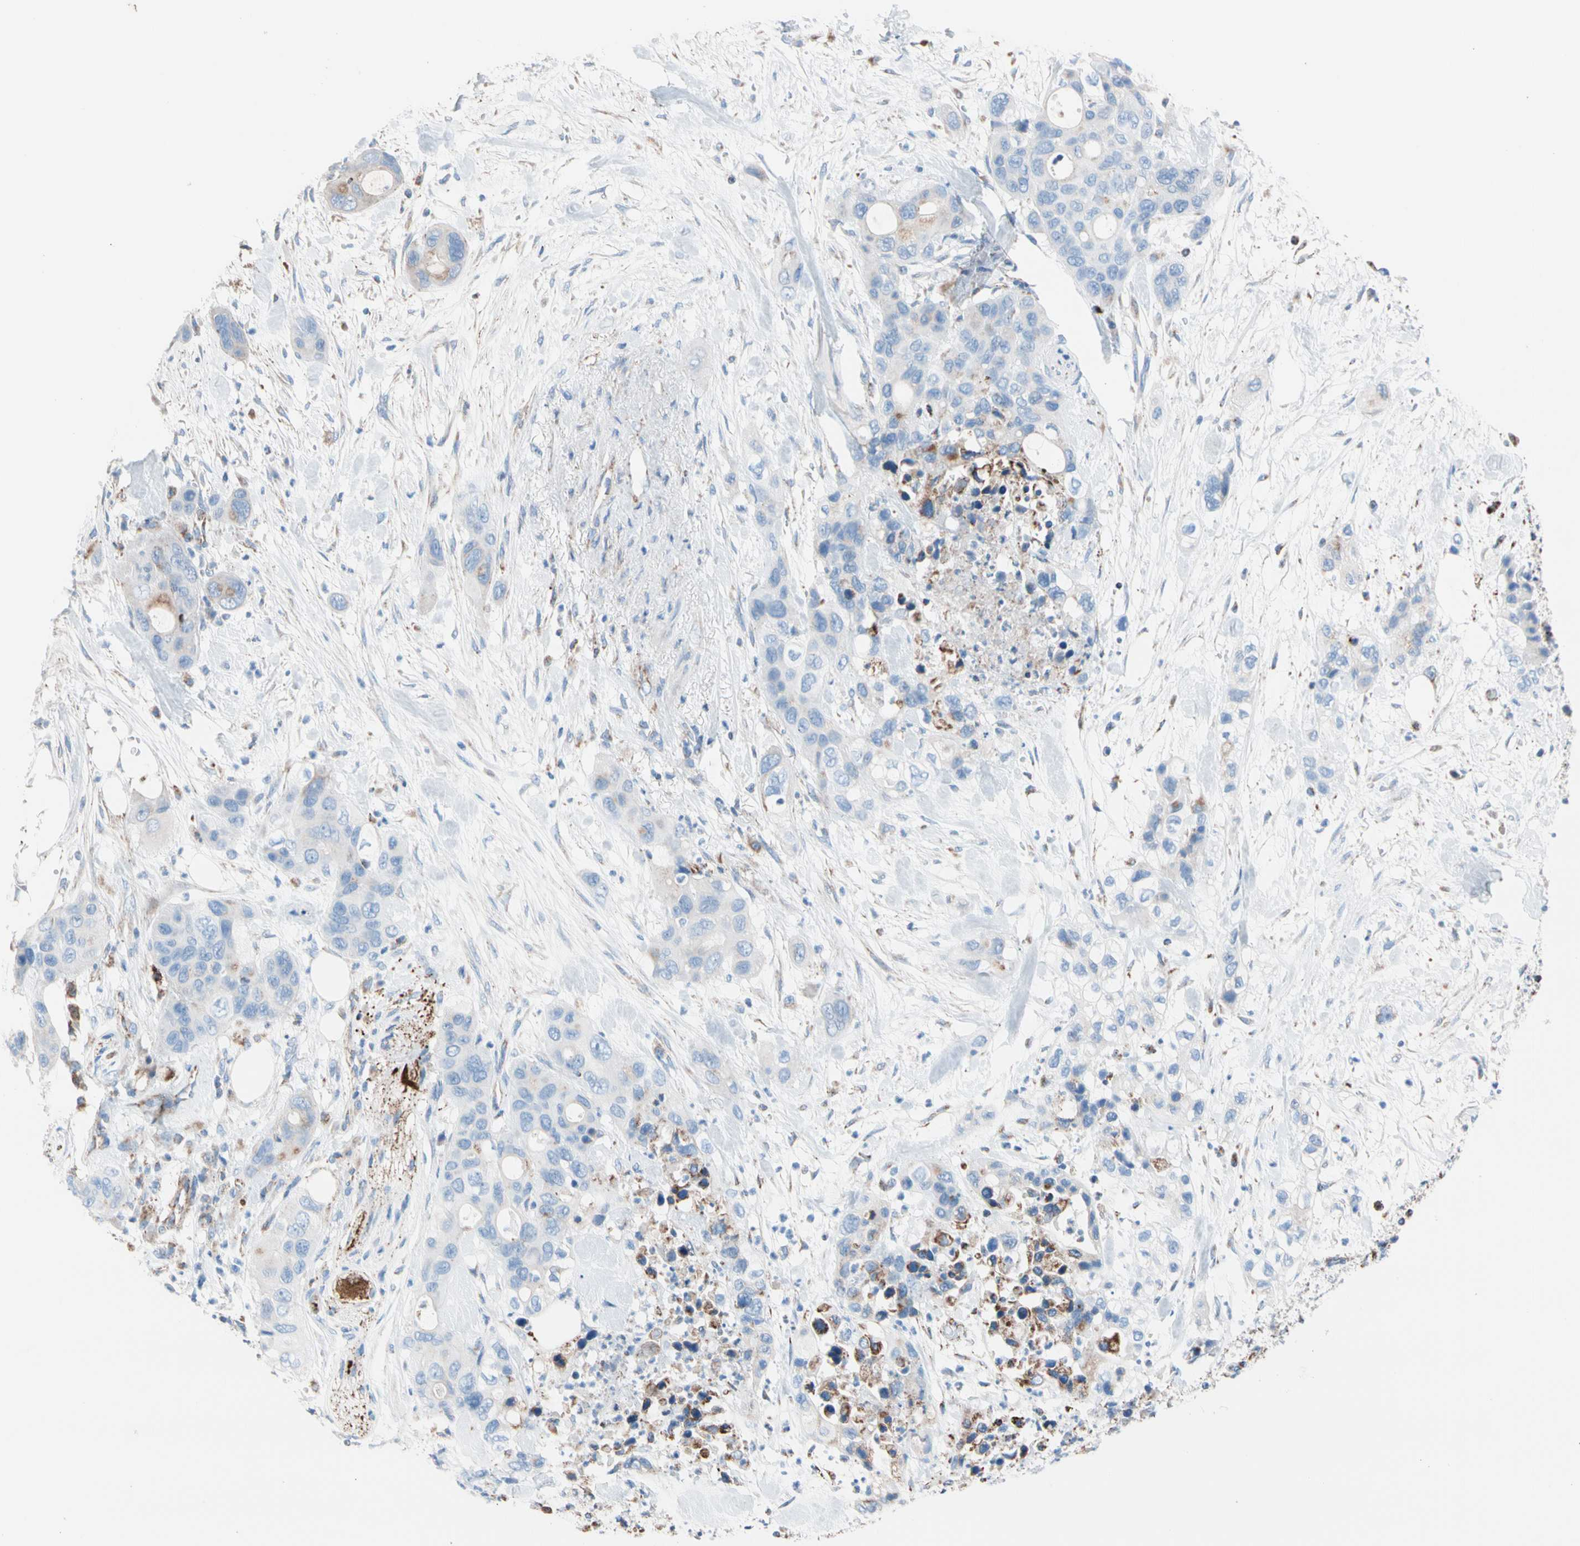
{"staining": {"intensity": "weak", "quantity": "<25%", "location": "cytoplasmic/membranous"}, "tissue": "pancreatic cancer", "cell_type": "Tumor cells", "image_type": "cancer", "snomed": [{"axis": "morphology", "description": "Adenocarcinoma, NOS"}, {"axis": "topography", "description": "Pancreas"}], "caption": "DAB immunohistochemical staining of adenocarcinoma (pancreatic) reveals no significant expression in tumor cells.", "gene": "HK1", "patient": {"sex": "female", "age": 71}}